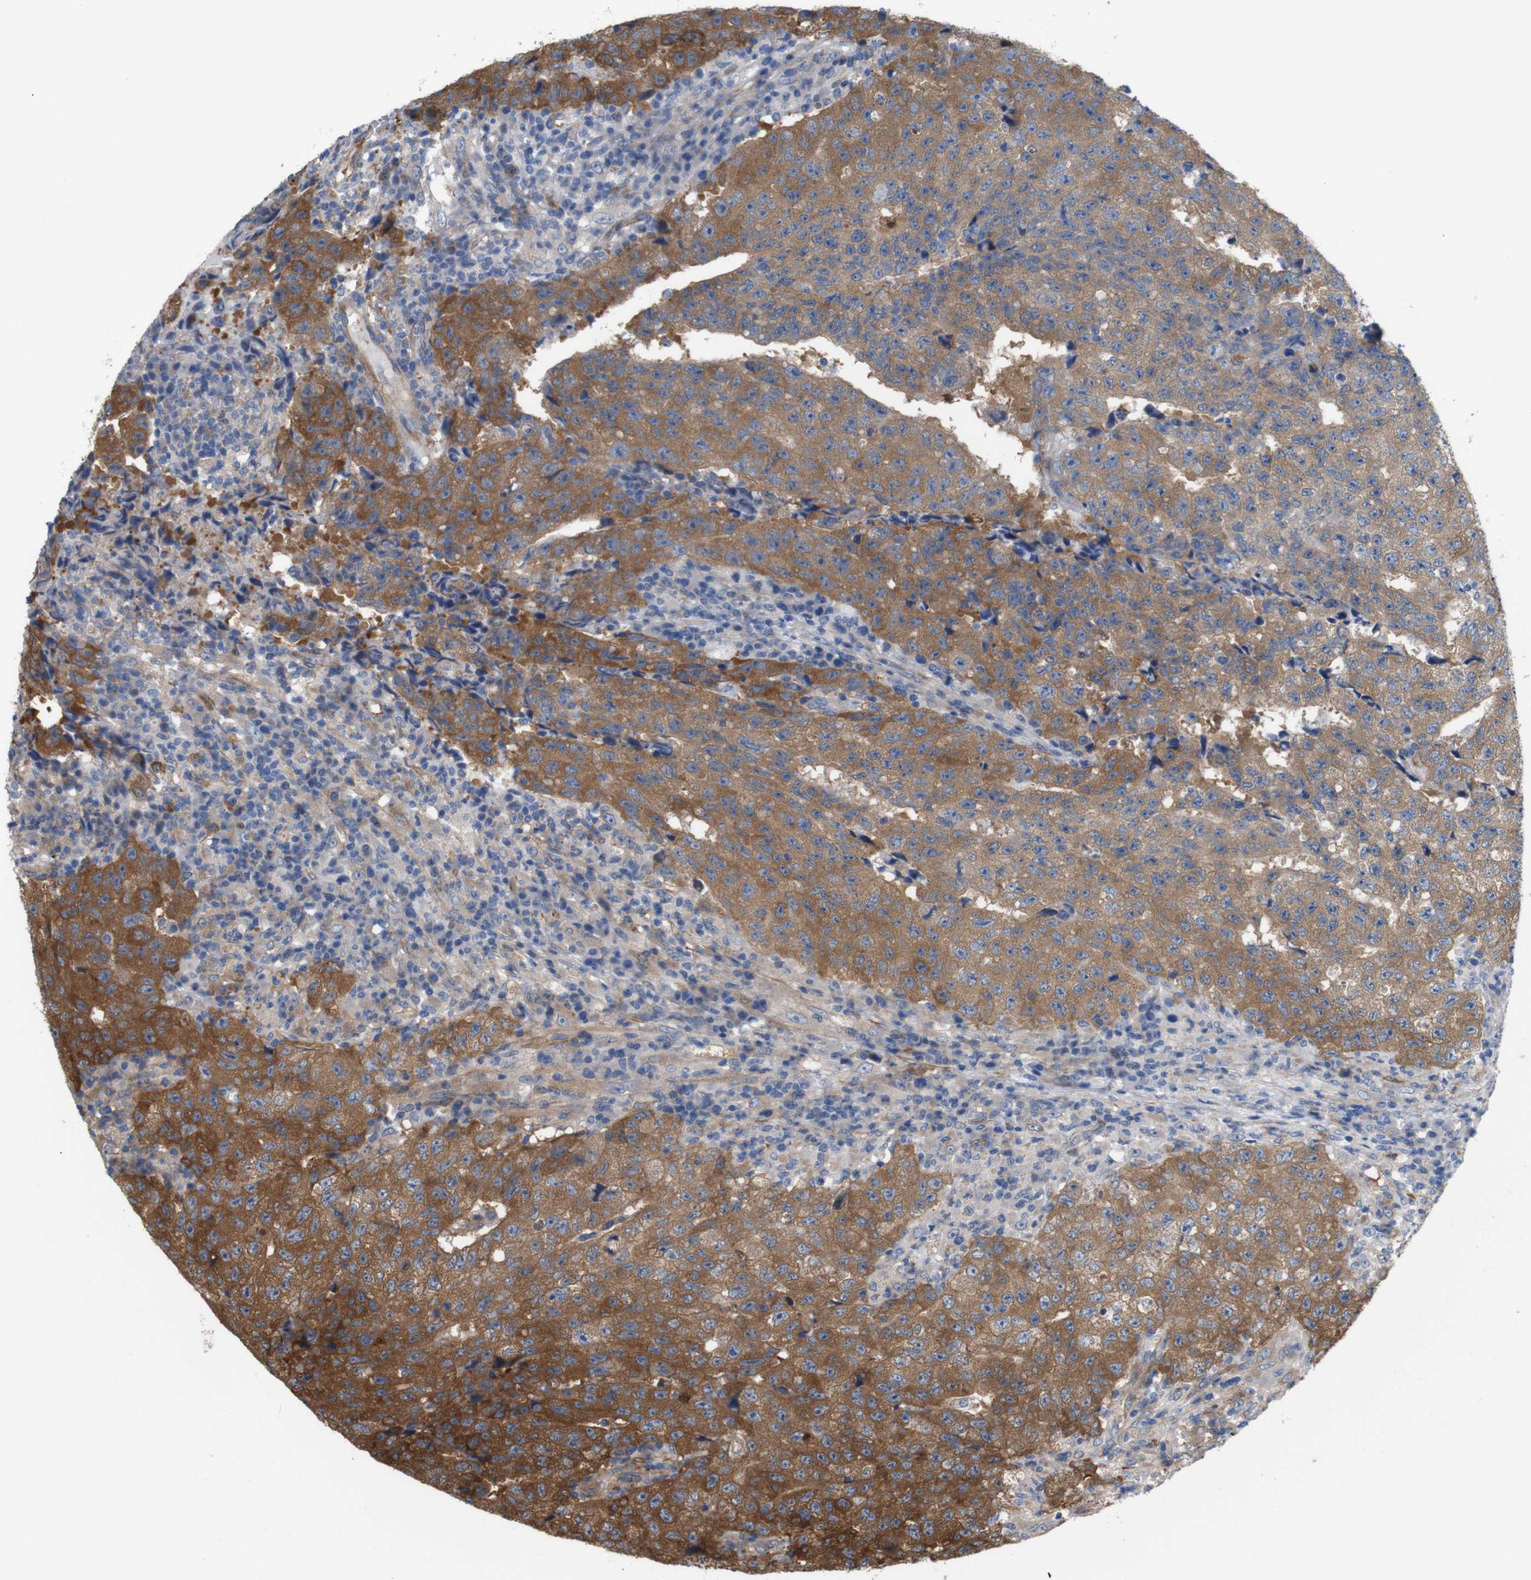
{"staining": {"intensity": "moderate", "quantity": ">75%", "location": "cytoplasmic/membranous"}, "tissue": "testis cancer", "cell_type": "Tumor cells", "image_type": "cancer", "snomed": [{"axis": "morphology", "description": "Necrosis, NOS"}, {"axis": "morphology", "description": "Carcinoma, Embryonal, NOS"}, {"axis": "topography", "description": "Testis"}], "caption": "Moderate cytoplasmic/membranous expression for a protein is present in approximately >75% of tumor cells of testis embryonal carcinoma using immunohistochemistry.", "gene": "JPH1", "patient": {"sex": "male", "age": 19}}